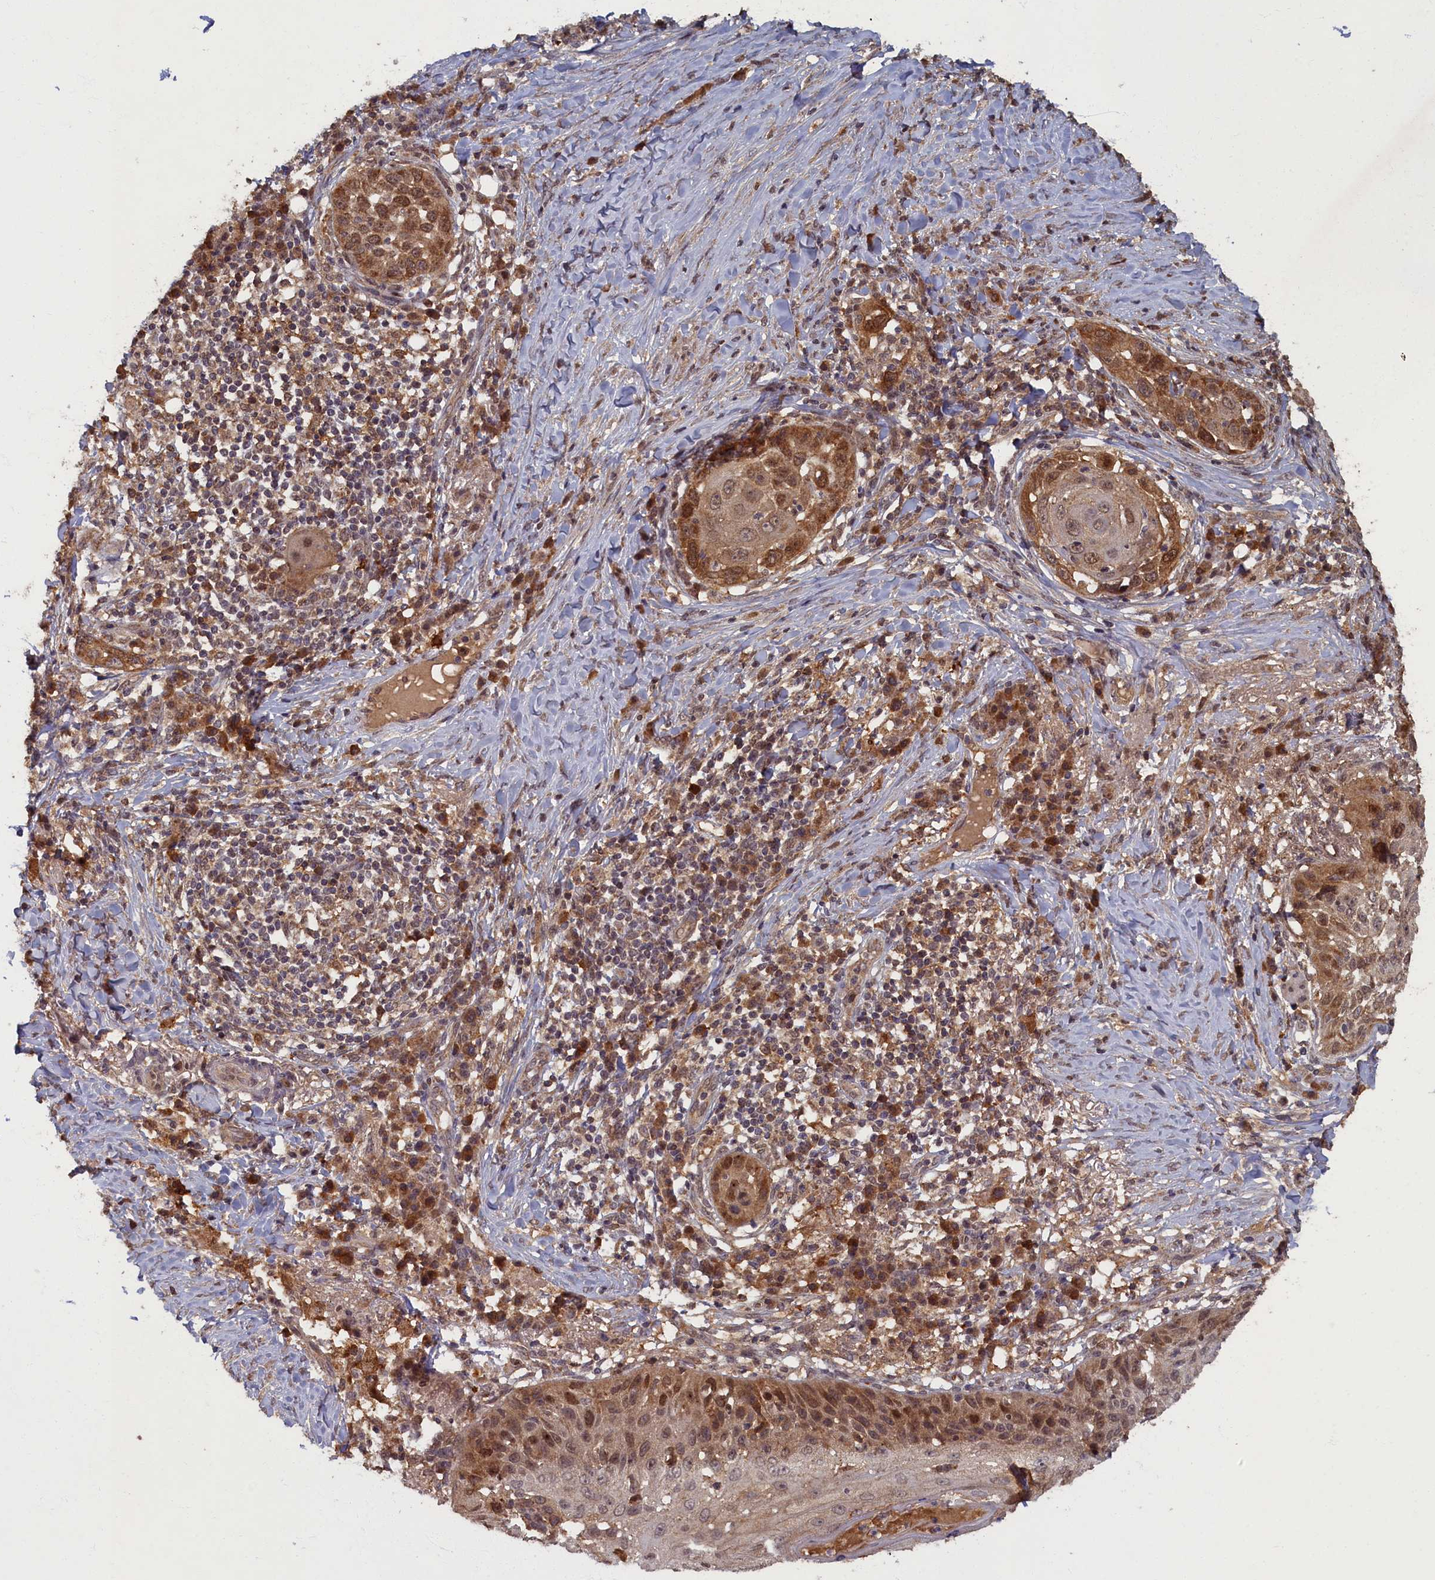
{"staining": {"intensity": "moderate", "quantity": ">75%", "location": "cytoplasmic/membranous,nuclear"}, "tissue": "skin cancer", "cell_type": "Tumor cells", "image_type": "cancer", "snomed": [{"axis": "morphology", "description": "Squamous cell carcinoma, NOS"}, {"axis": "topography", "description": "Skin"}], "caption": "Skin squamous cell carcinoma tissue demonstrates moderate cytoplasmic/membranous and nuclear expression in about >75% of tumor cells", "gene": "BRCA1", "patient": {"sex": "female", "age": 44}}